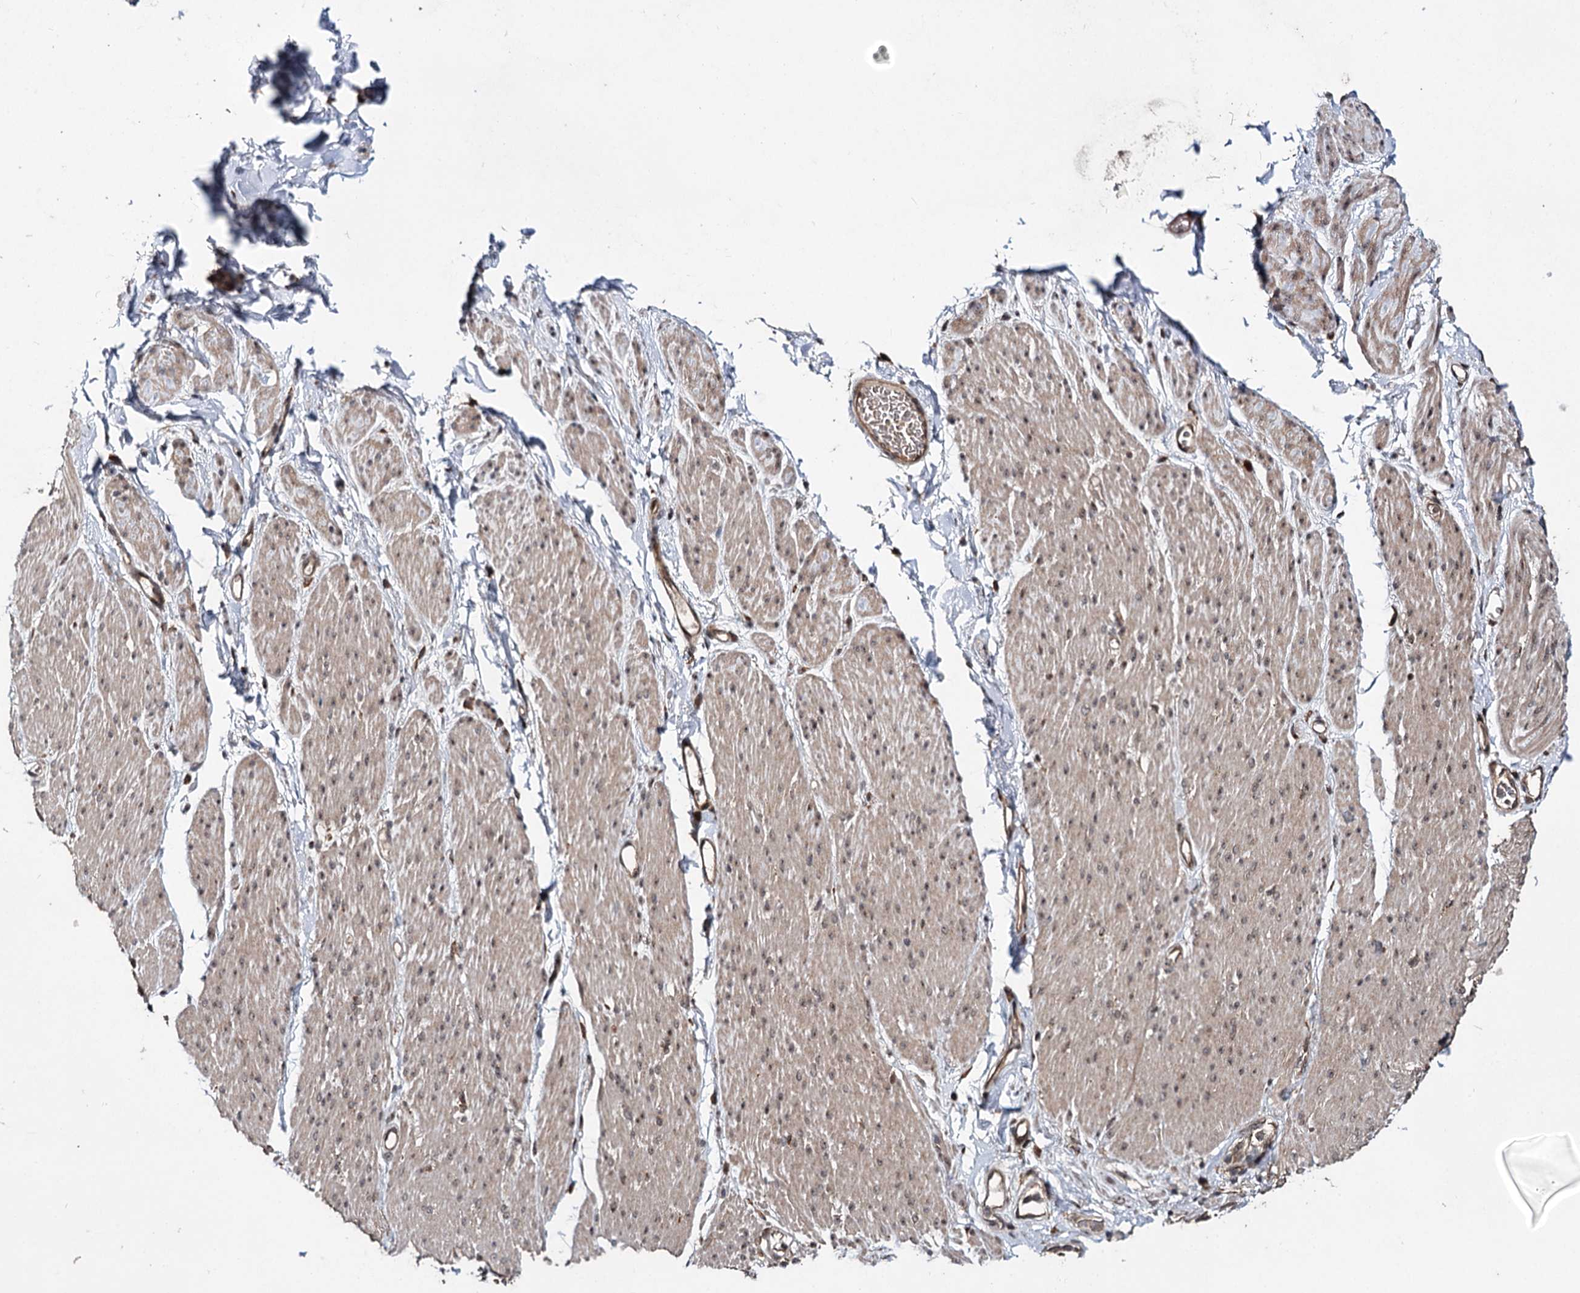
{"staining": {"intensity": "moderate", "quantity": ">75%", "location": "cytoplasmic/membranous"}, "tissue": "adipose tissue", "cell_type": "Adipocytes", "image_type": "normal", "snomed": [{"axis": "morphology", "description": "Normal tissue, NOS"}, {"axis": "topography", "description": "Colon"}, {"axis": "topography", "description": "Peripheral nerve tissue"}], "caption": "Moderate cytoplasmic/membranous protein positivity is seen in about >75% of adipocytes in adipose tissue.", "gene": "MKNK2", "patient": {"sex": "female", "age": 61}}